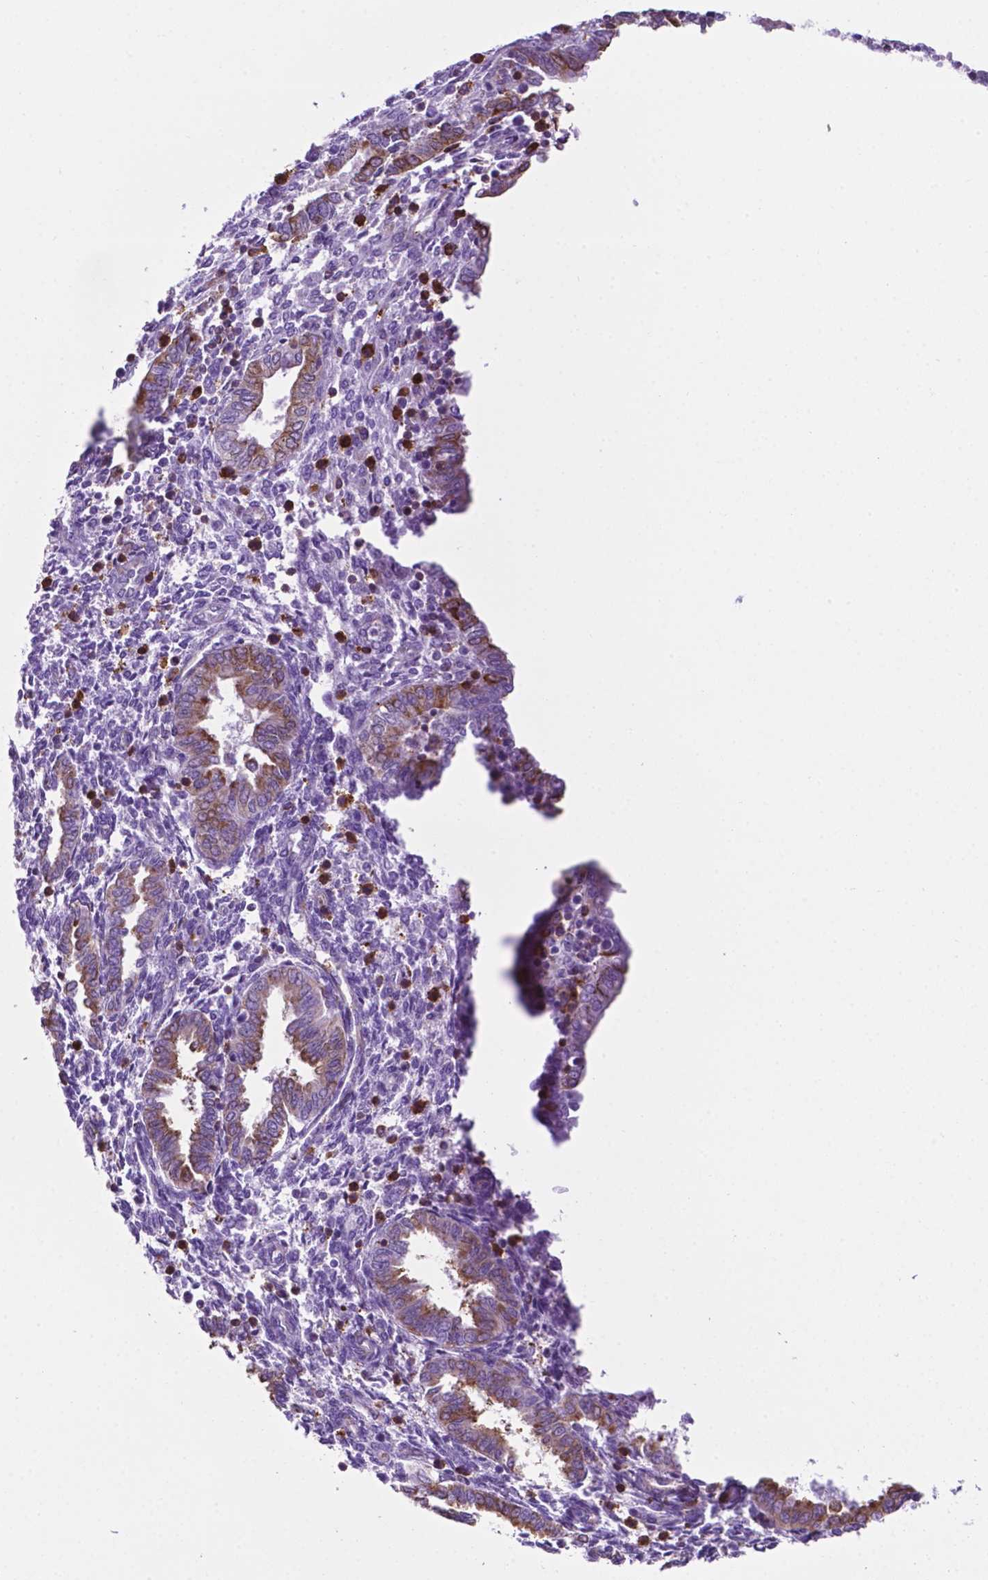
{"staining": {"intensity": "moderate", "quantity": "<25%", "location": "cytoplasmic/membranous"}, "tissue": "endometrium", "cell_type": "Cells in endometrial stroma", "image_type": "normal", "snomed": [{"axis": "morphology", "description": "Normal tissue, NOS"}, {"axis": "topography", "description": "Endometrium"}], "caption": "Immunohistochemical staining of unremarkable endometrium displays low levels of moderate cytoplasmic/membranous positivity in about <25% of cells in endometrial stroma. The staining was performed using DAB to visualize the protein expression in brown, while the nuclei were stained in blue with hematoxylin (Magnification: 20x).", "gene": "RPL29", "patient": {"sex": "female", "age": 42}}